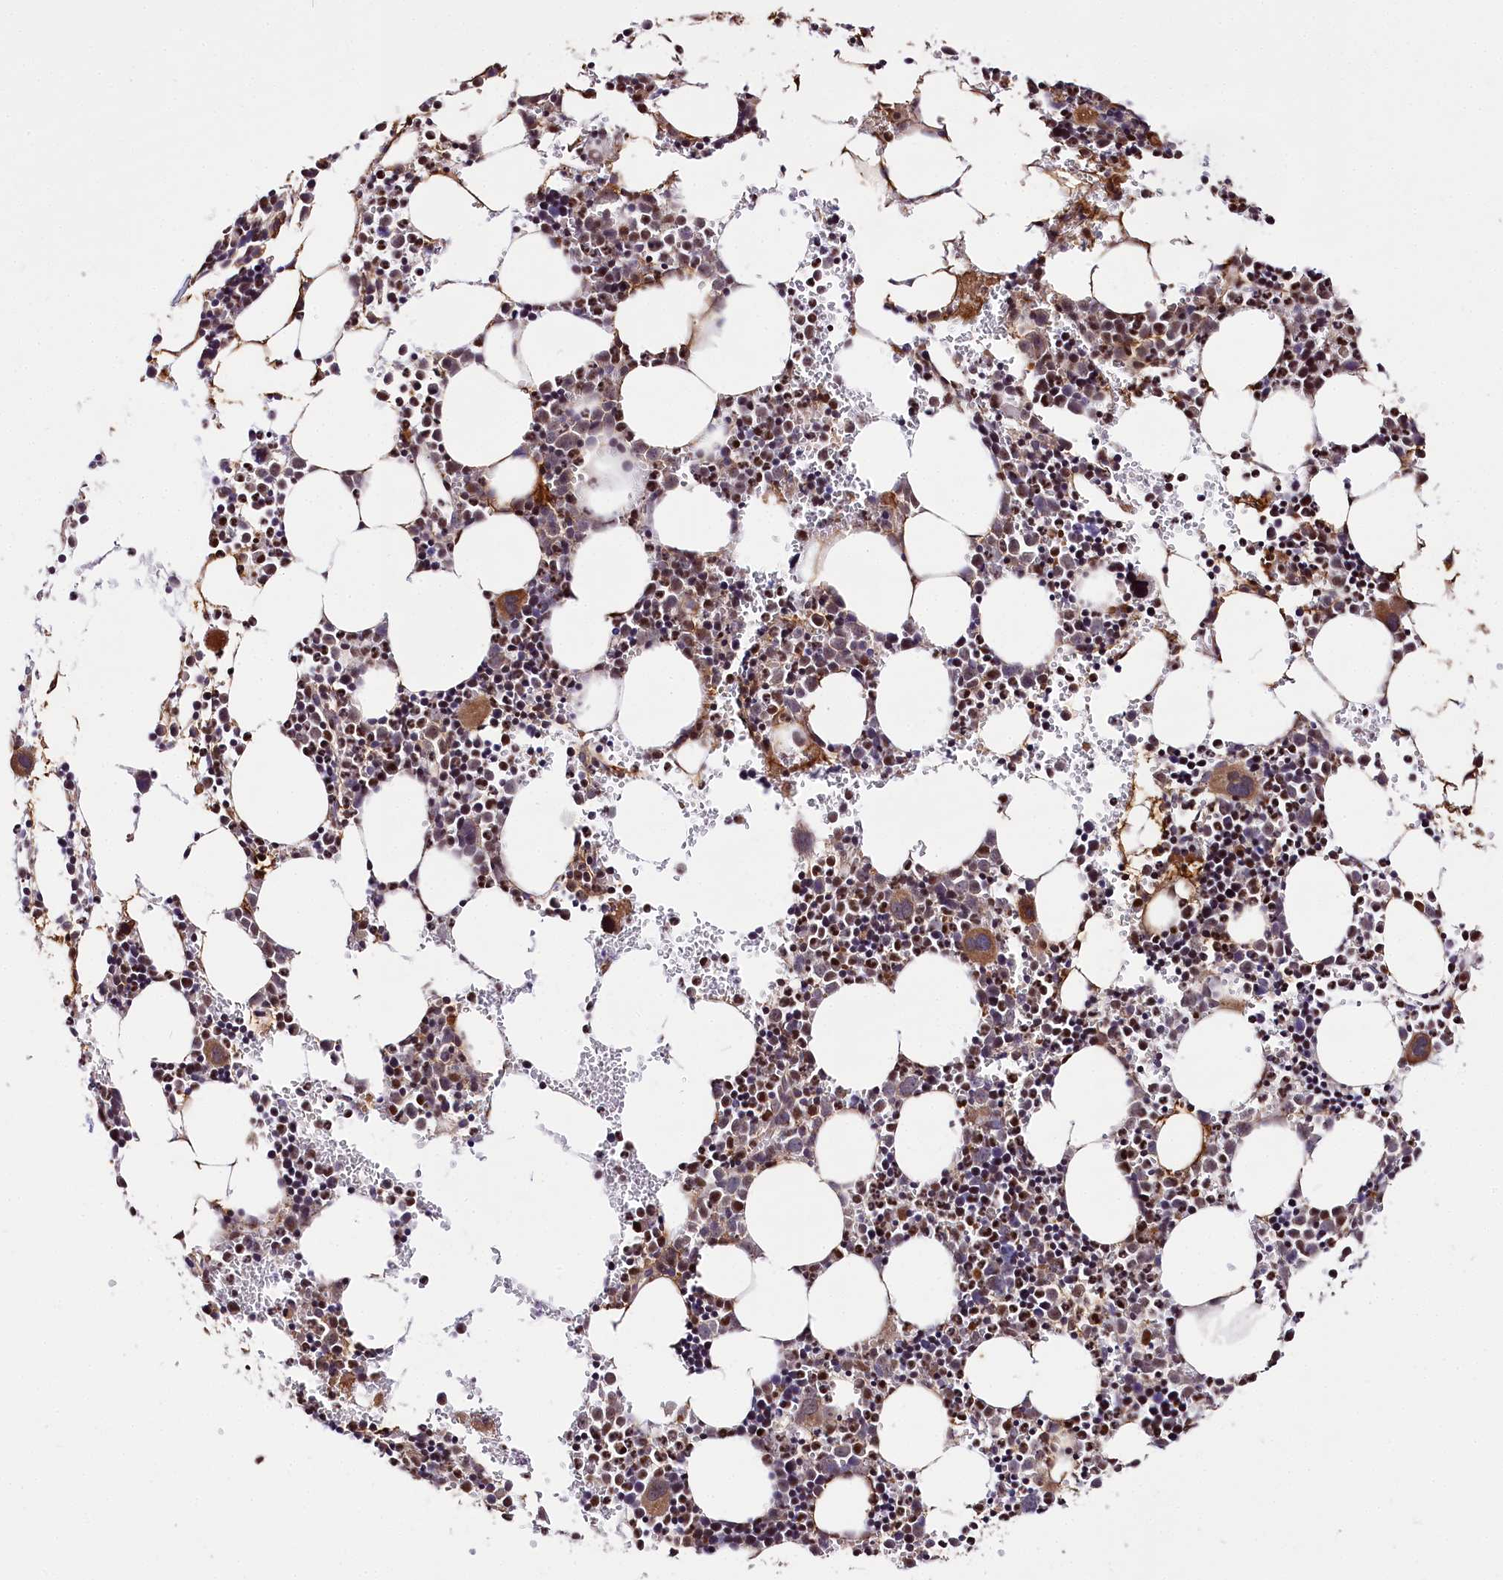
{"staining": {"intensity": "moderate", "quantity": "25%-75%", "location": "cytoplasmic/membranous,nuclear"}, "tissue": "bone marrow", "cell_type": "Hematopoietic cells", "image_type": "normal", "snomed": [{"axis": "morphology", "description": "Normal tissue, NOS"}, {"axis": "topography", "description": "Bone marrow"}], "caption": "This image displays immunohistochemistry (IHC) staining of normal human bone marrow, with medium moderate cytoplasmic/membranous,nuclear positivity in about 25%-75% of hematopoietic cells.", "gene": "GNL3L", "patient": {"sex": "female", "age": 89}}